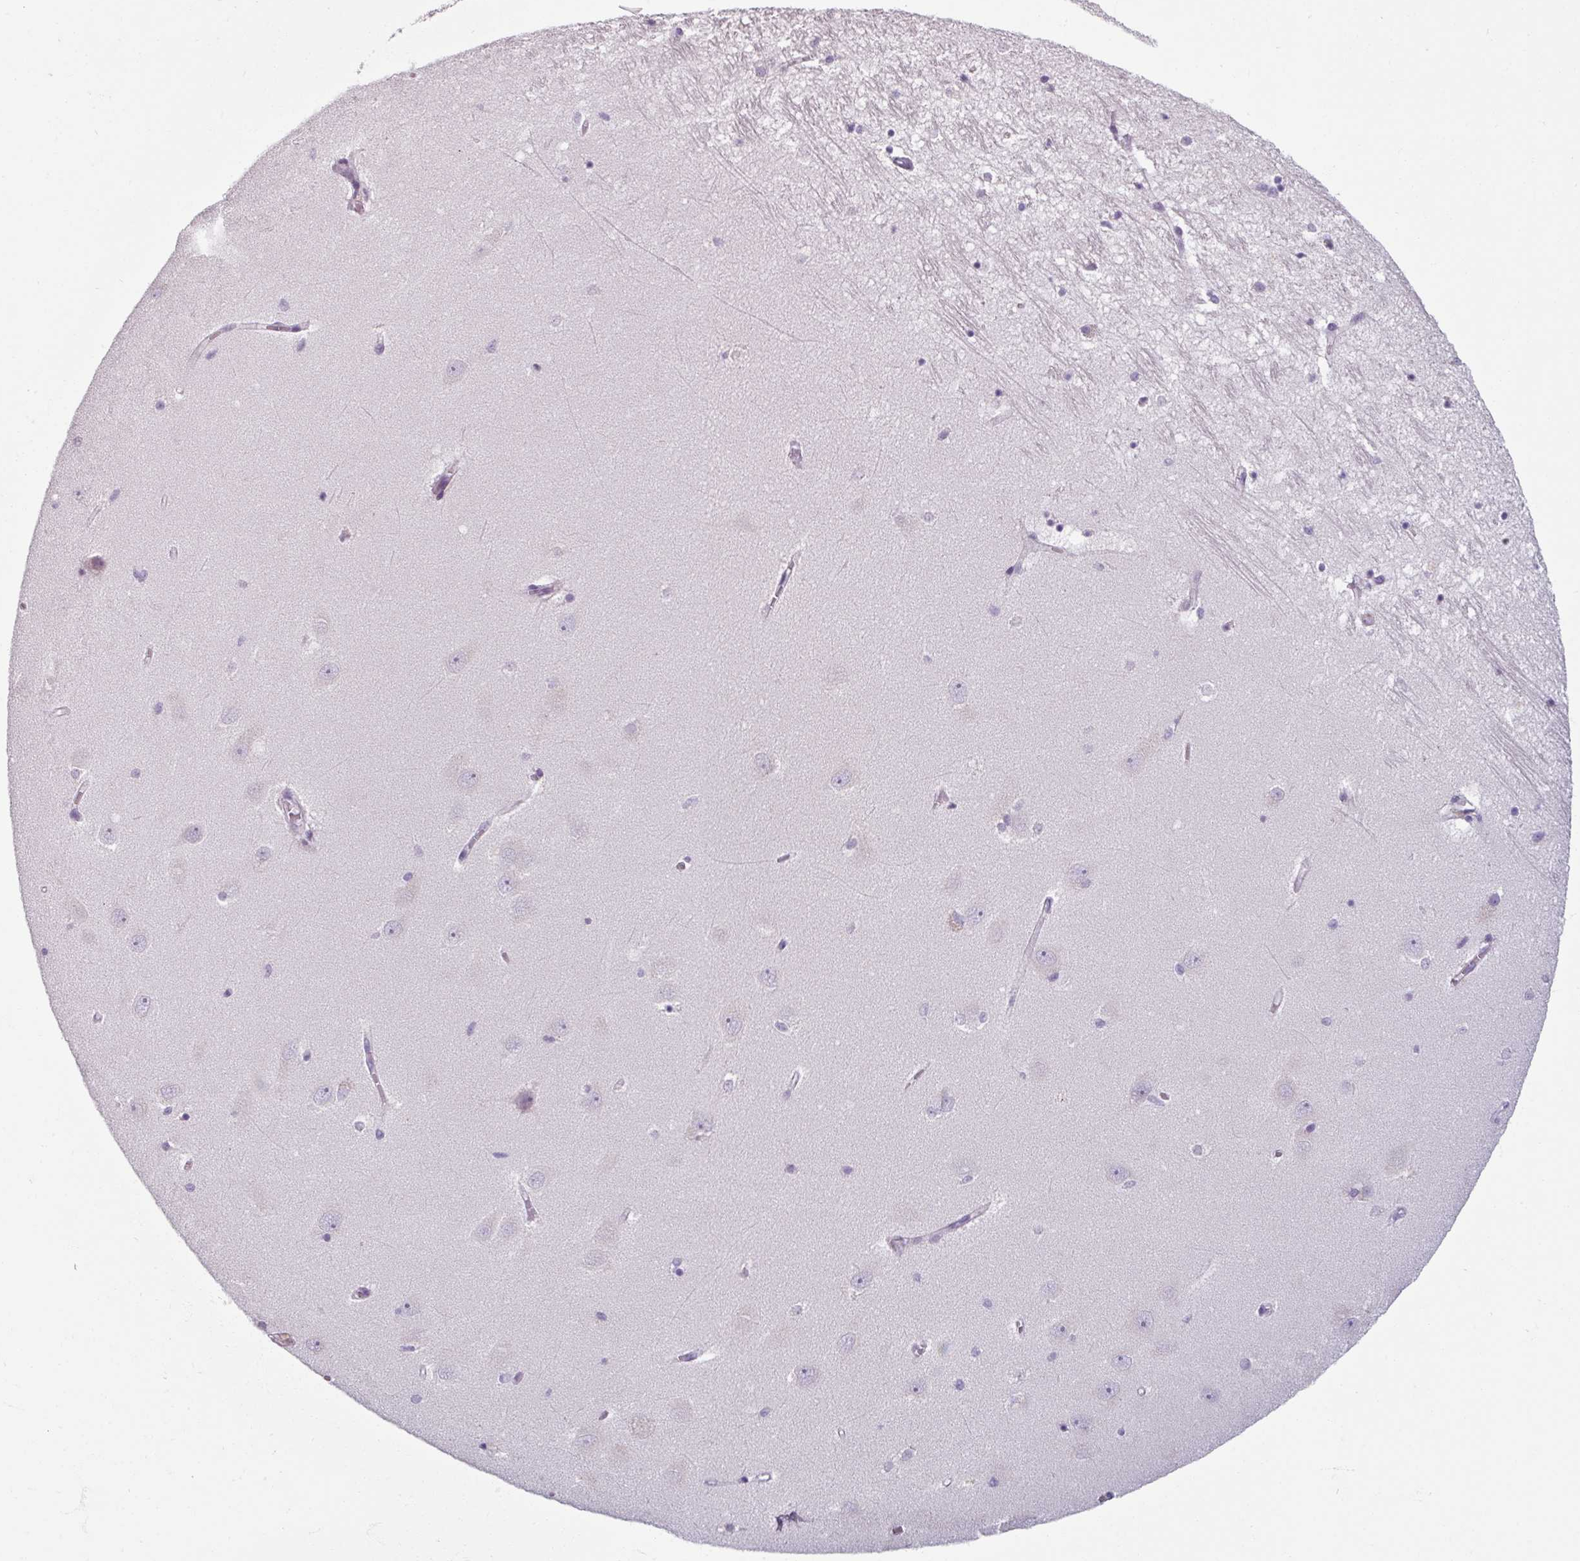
{"staining": {"intensity": "negative", "quantity": "none", "location": "none"}, "tissue": "hippocampus", "cell_type": "Glial cells", "image_type": "normal", "snomed": [{"axis": "morphology", "description": "Normal tissue, NOS"}, {"axis": "topography", "description": "Hippocampus"}], "caption": "High magnification brightfield microscopy of normal hippocampus stained with DAB (3,3'-diaminobenzidine) (brown) and counterstained with hematoxylin (blue): glial cells show no significant expression. The staining is performed using DAB brown chromogen with nuclei counter-stained in using hematoxylin.", "gene": "SMIM11", "patient": {"sex": "female", "age": 64}}